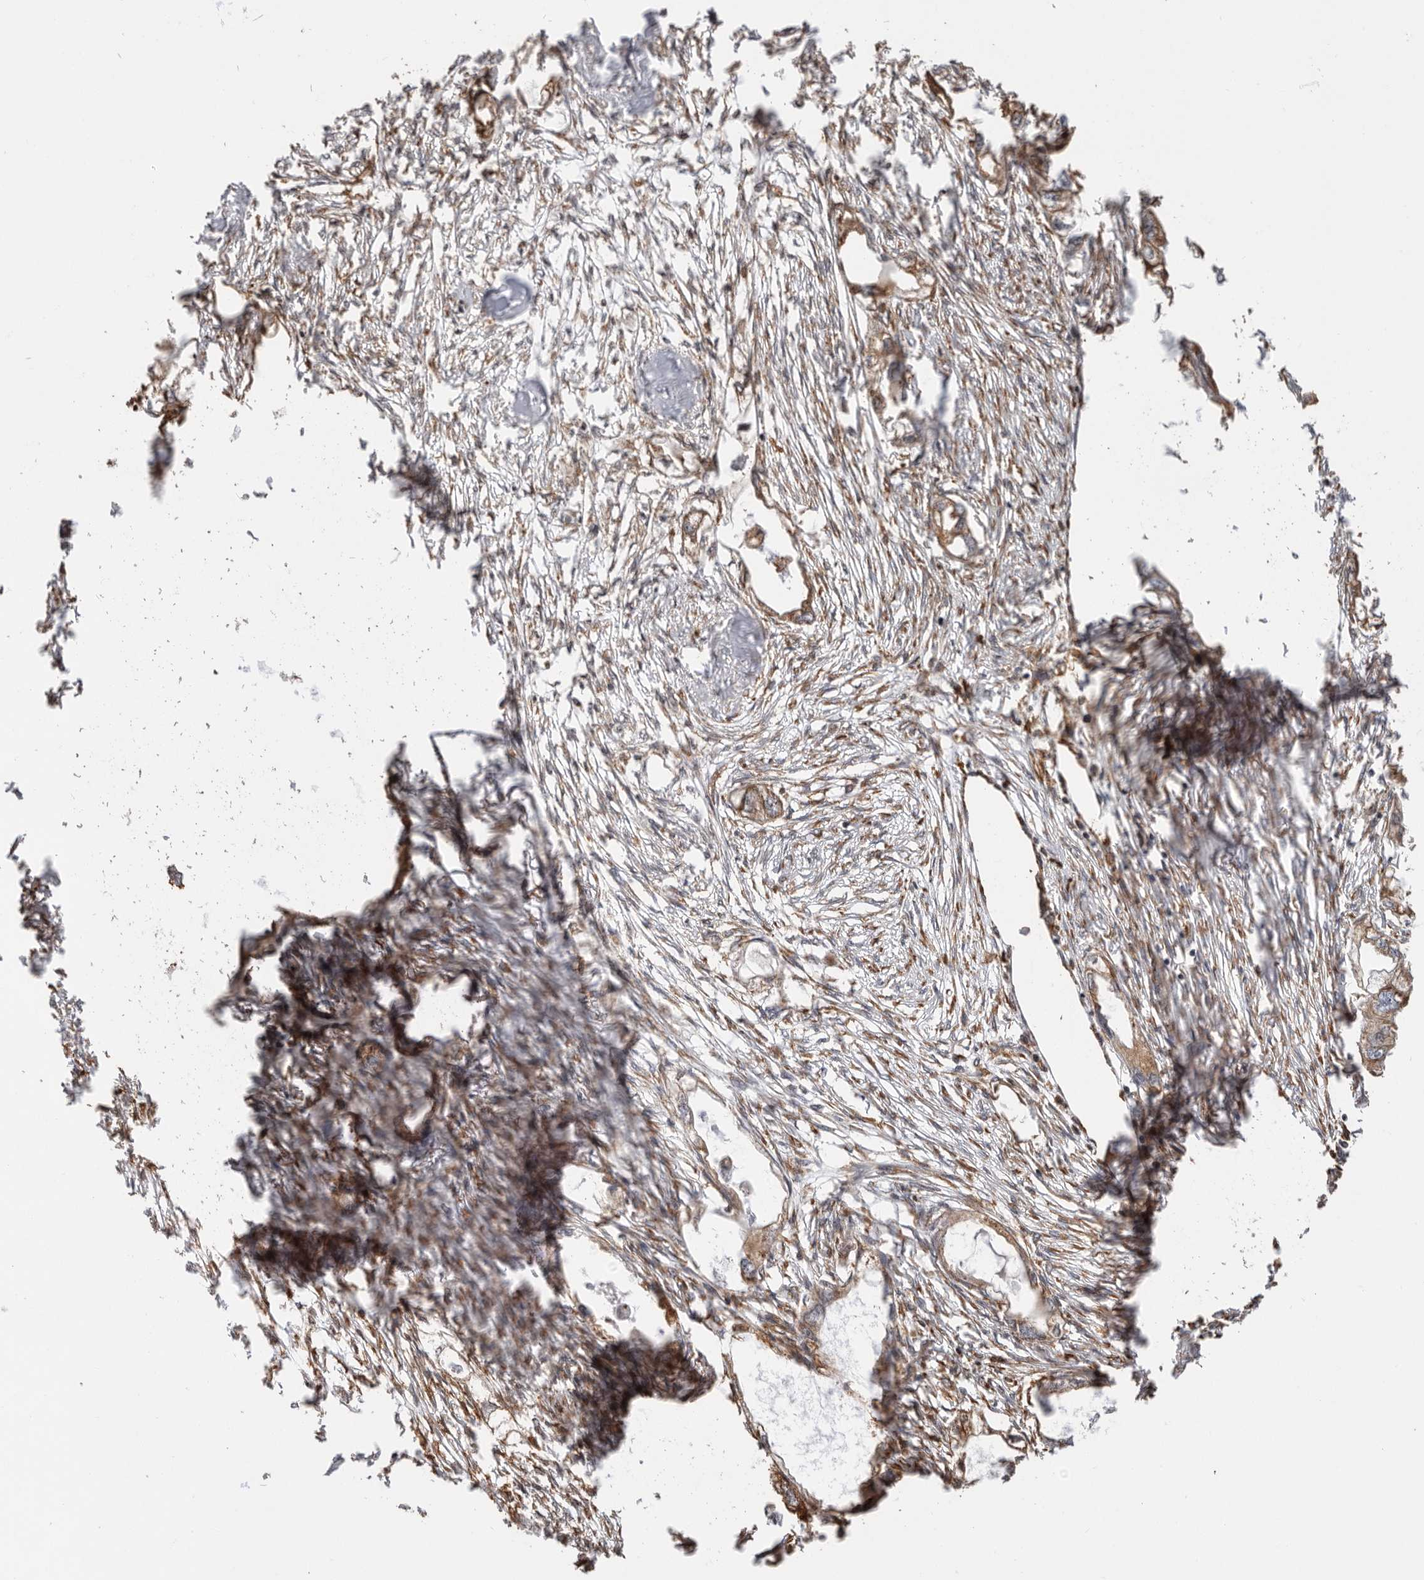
{"staining": {"intensity": "moderate", "quantity": ">75%", "location": "cytoplasmic/membranous"}, "tissue": "endometrial cancer", "cell_type": "Tumor cells", "image_type": "cancer", "snomed": [{"axis": "morphology", "description": "Adenocarcinoma, NOS"}, {"axis": "morphology", "description": "Adenocarcinoma, metastatic, NOS"}, {"axis": "topography", "description": "Adipose tissue"}, {"axis": "topography", "description": "Endometrium"}], "caption": "Immunohistochemistry of human adenocarcinoma (endometrial) displays medium levels of moderate cytoplasmic/membranous staining in approximately >75% of tumor cells.", "gene": "FZD3", "patient": {"sex": "female", "age": 67}}